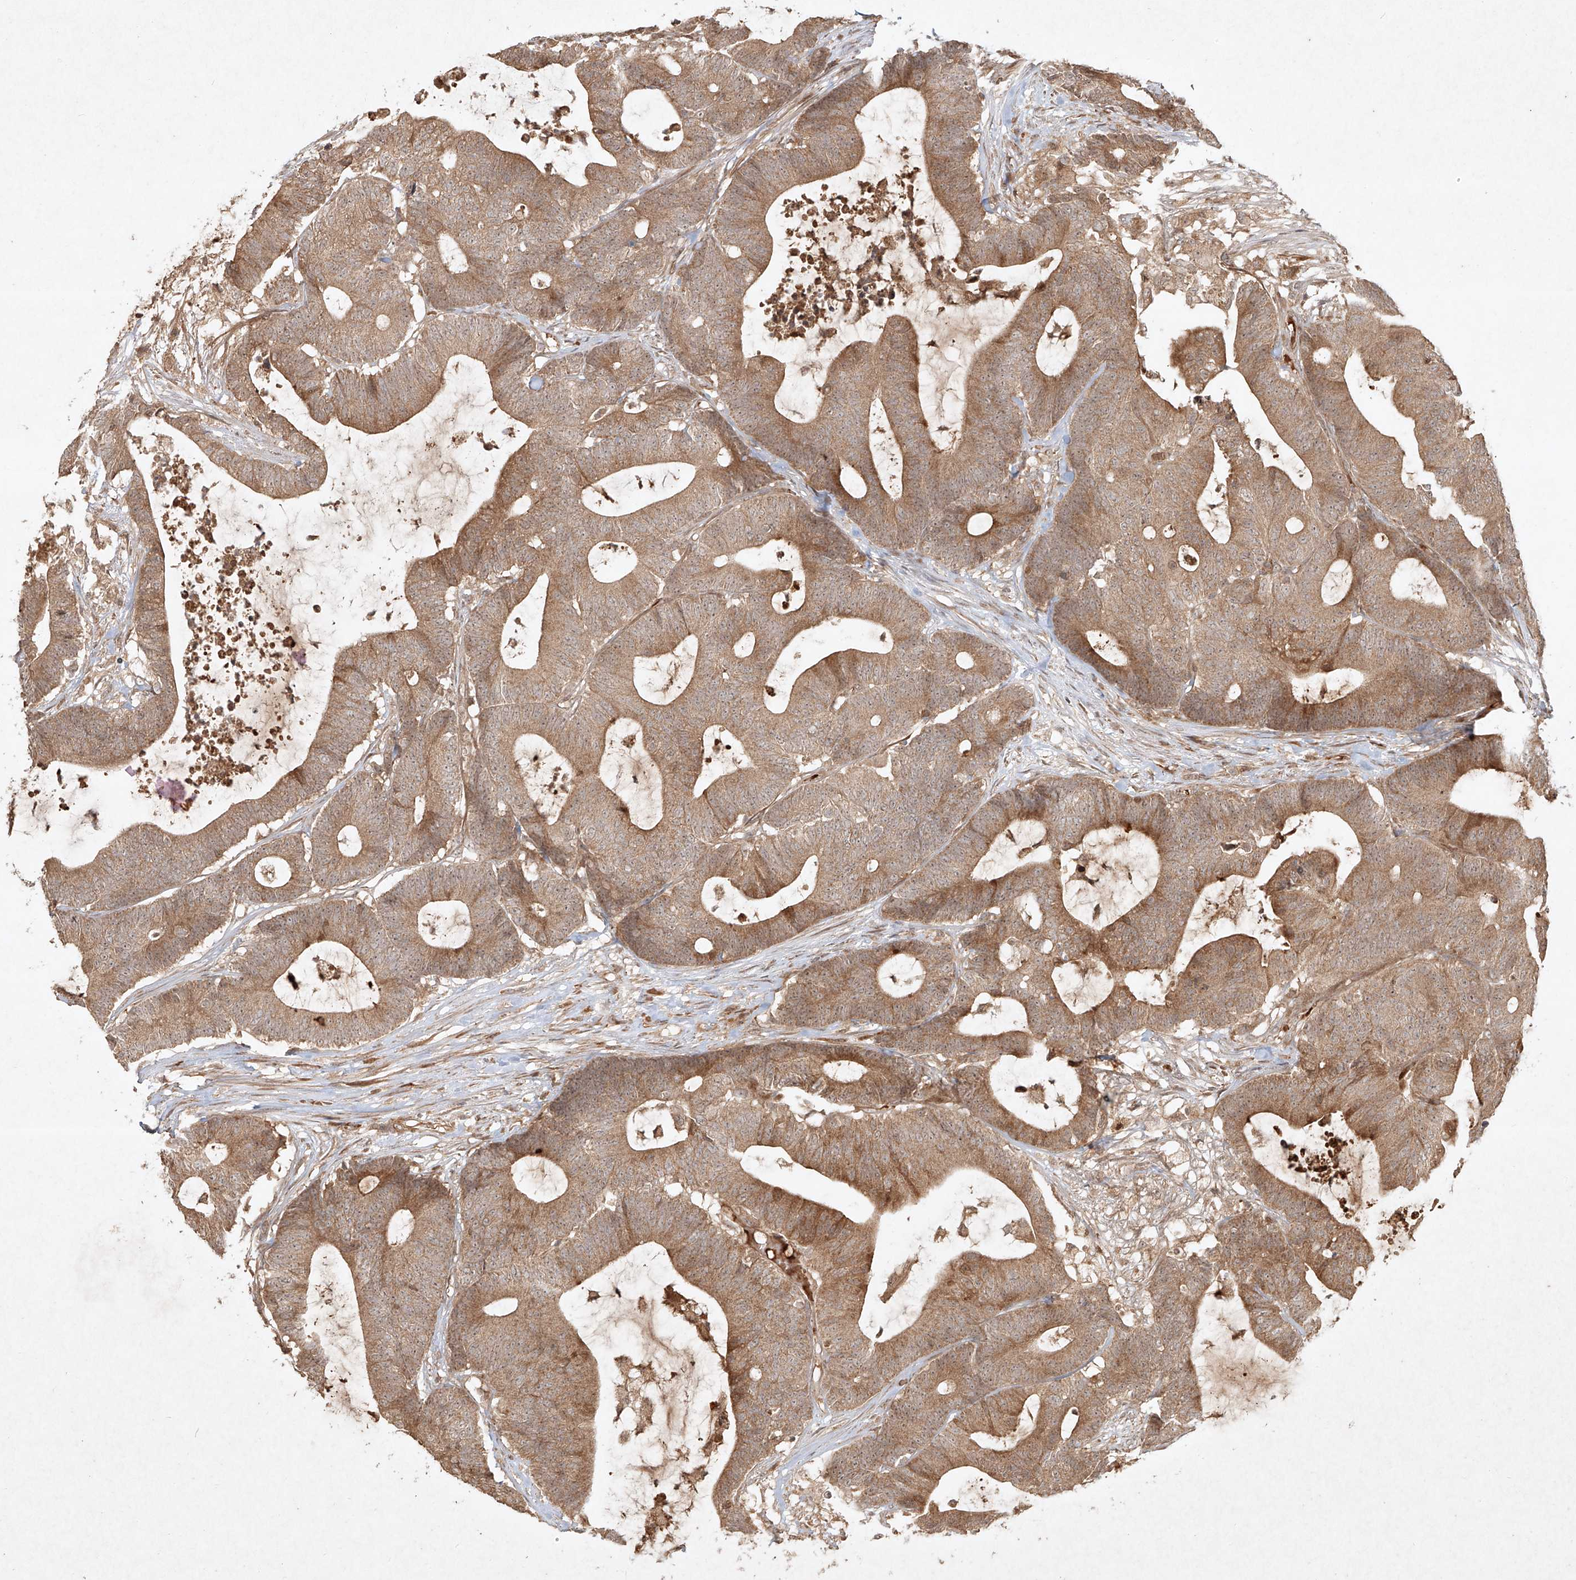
{"staining": {"intensity": "moderate", "quantity": ">75%", "location": "cytoplasmic/membranous,nuclear"}, "tissue": "colorectal cancer", "cell_type": "Tumor cells", "image_type": "cancer", "snomed": [{"axis": "morphology", "description": "Adenocarcinoma, NOS"}, {"axis": "topography", "description": "Colon"}], "caption": "Protein expression analysis of human colorectal adenocarcinoma reveals moderate cytoplasmic/membranous and nuclear staining in about >75% of tumor cells.", "gene": "CYYR1", "patient": {"sex": "female", "age": 84}}